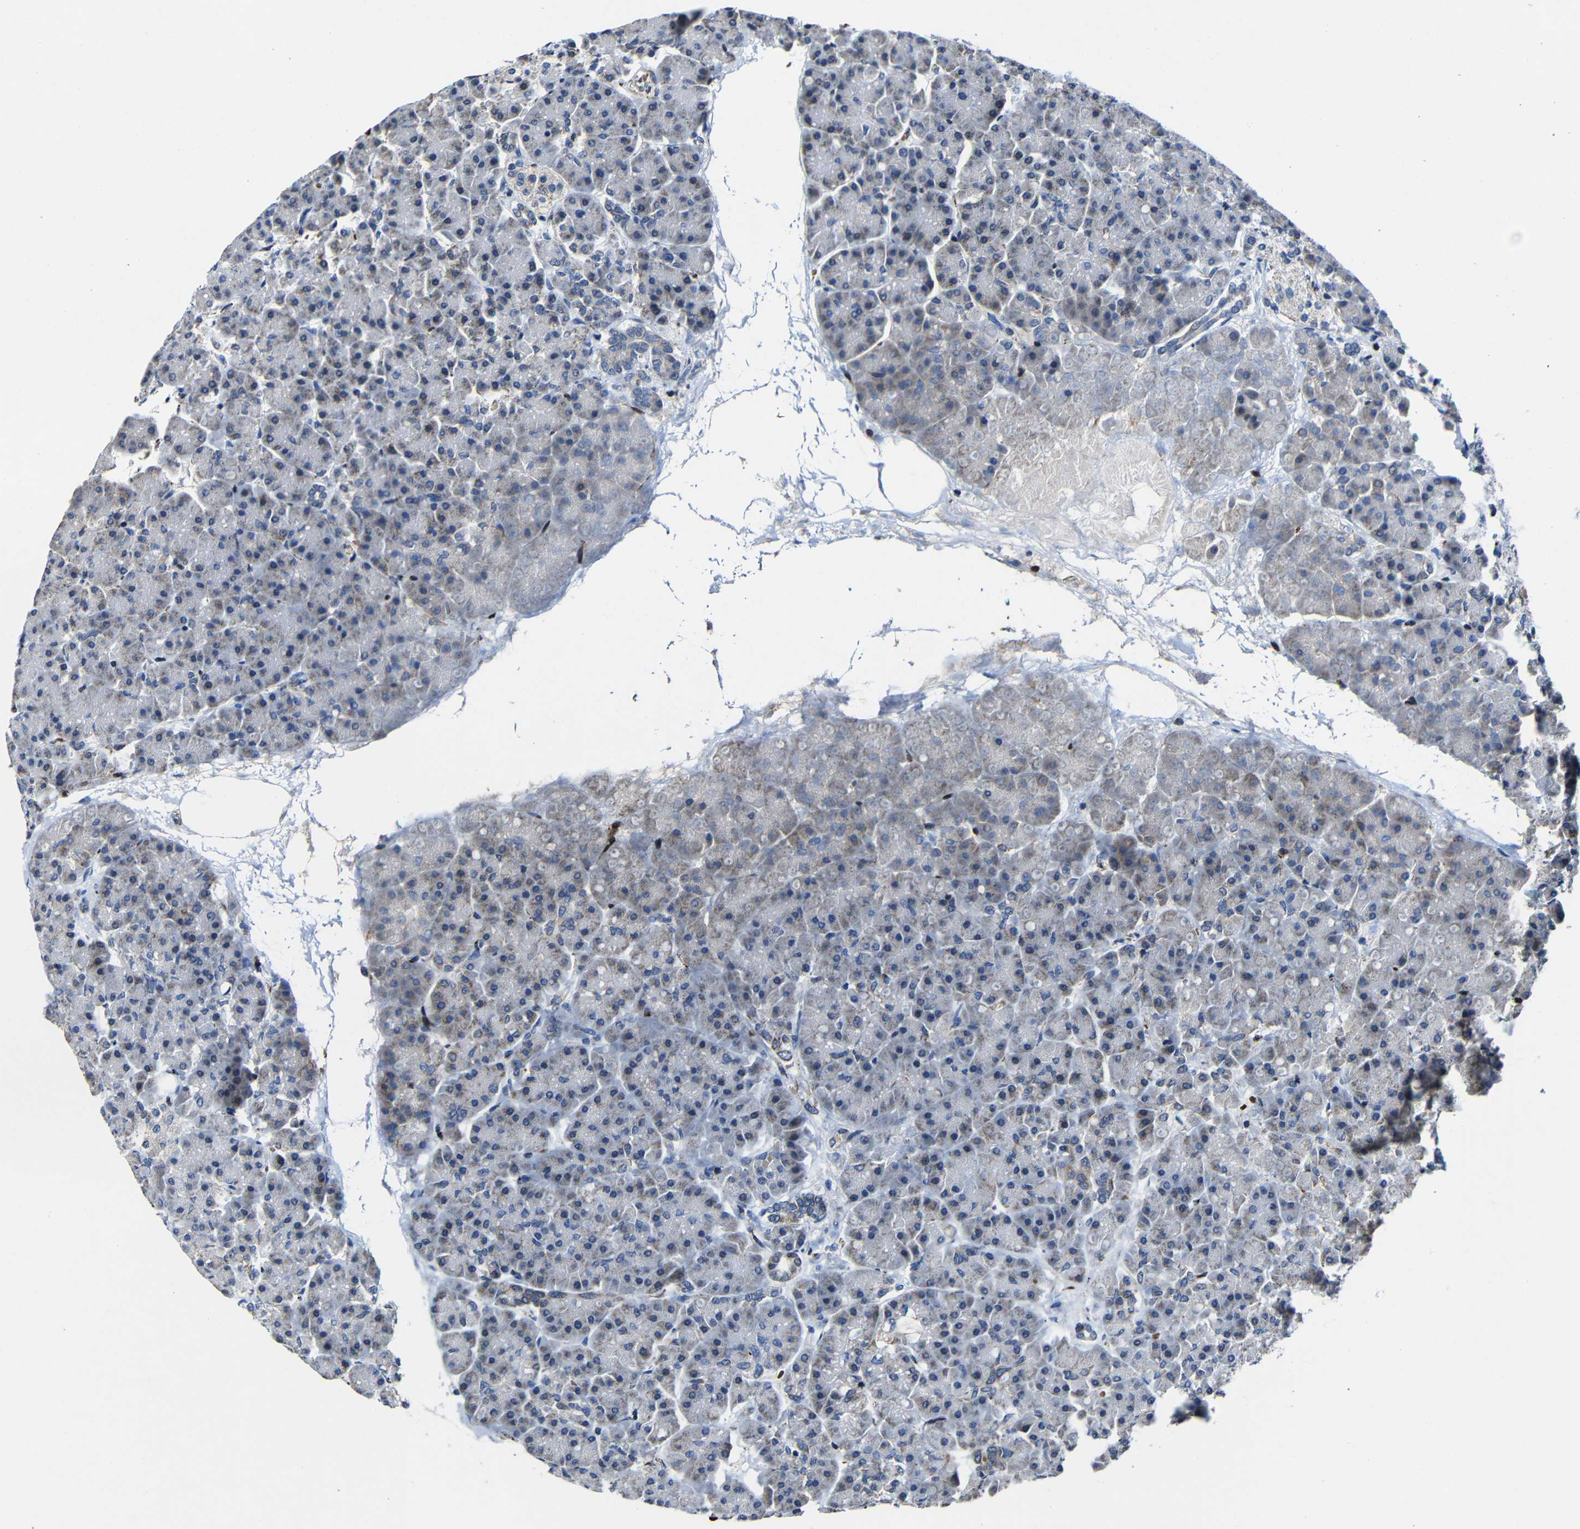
{"staining": {"intensity": "weak", "quantity": "25%-75%", "location": "cytoplasmic/membranous"}, "tissue": "pancreas", "cell_type": "Exocrine glandular cells", "image_type": "normal", "snomed": [{"axis": "morphology", "description": "Normal tissue, NOS"}, {"axis": "topography", "description": "Pancreas"}], "caption": "Immunohistochemistry (IHC) of unremarkable human pancreas displays low levels of weak cytoplasmic/membranous positivity in about 25%-75% of exocrine glandular cells. Nuclei are stained in blue.", "gene": "CA5B", "patient": {"sex": "female", "age": 70}}